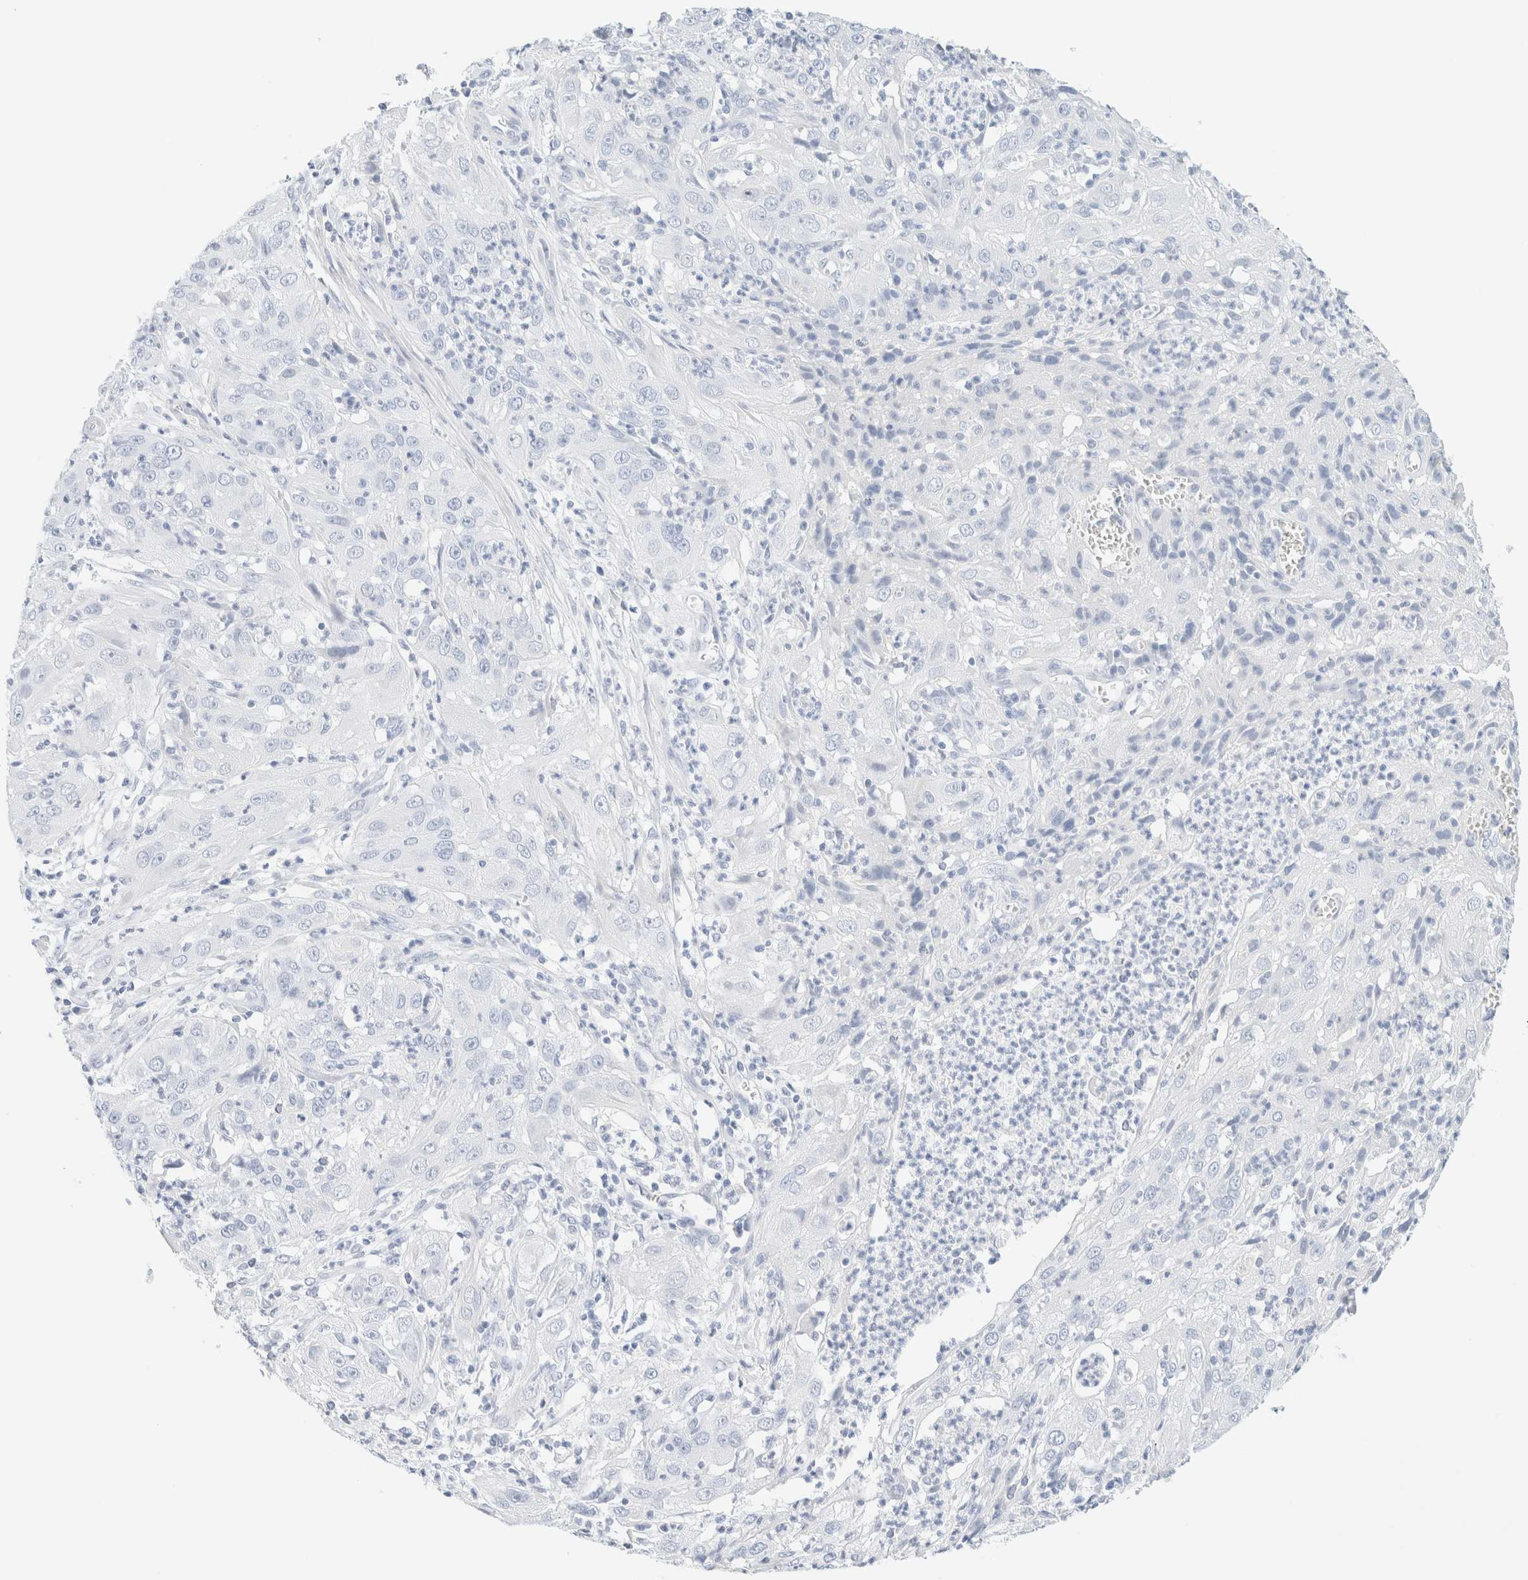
{"staining": {"intensity": "negative", "quantity": "none", "location": "none"}, "tissue": "cervical cancer", "cell_type": "Tumor cells", "image_type": "cancer", "snomed": [{"axis": "morphology", "description": "Squamous cell carcinoma, NOS"}, {"axis": "topography", "description": "Cervix"}], "caption": "Tumor cells are negative for brown protein staining in cervical cancer.", "gene": "DPYS", "patient": {"sex": "female", "age": 32}}